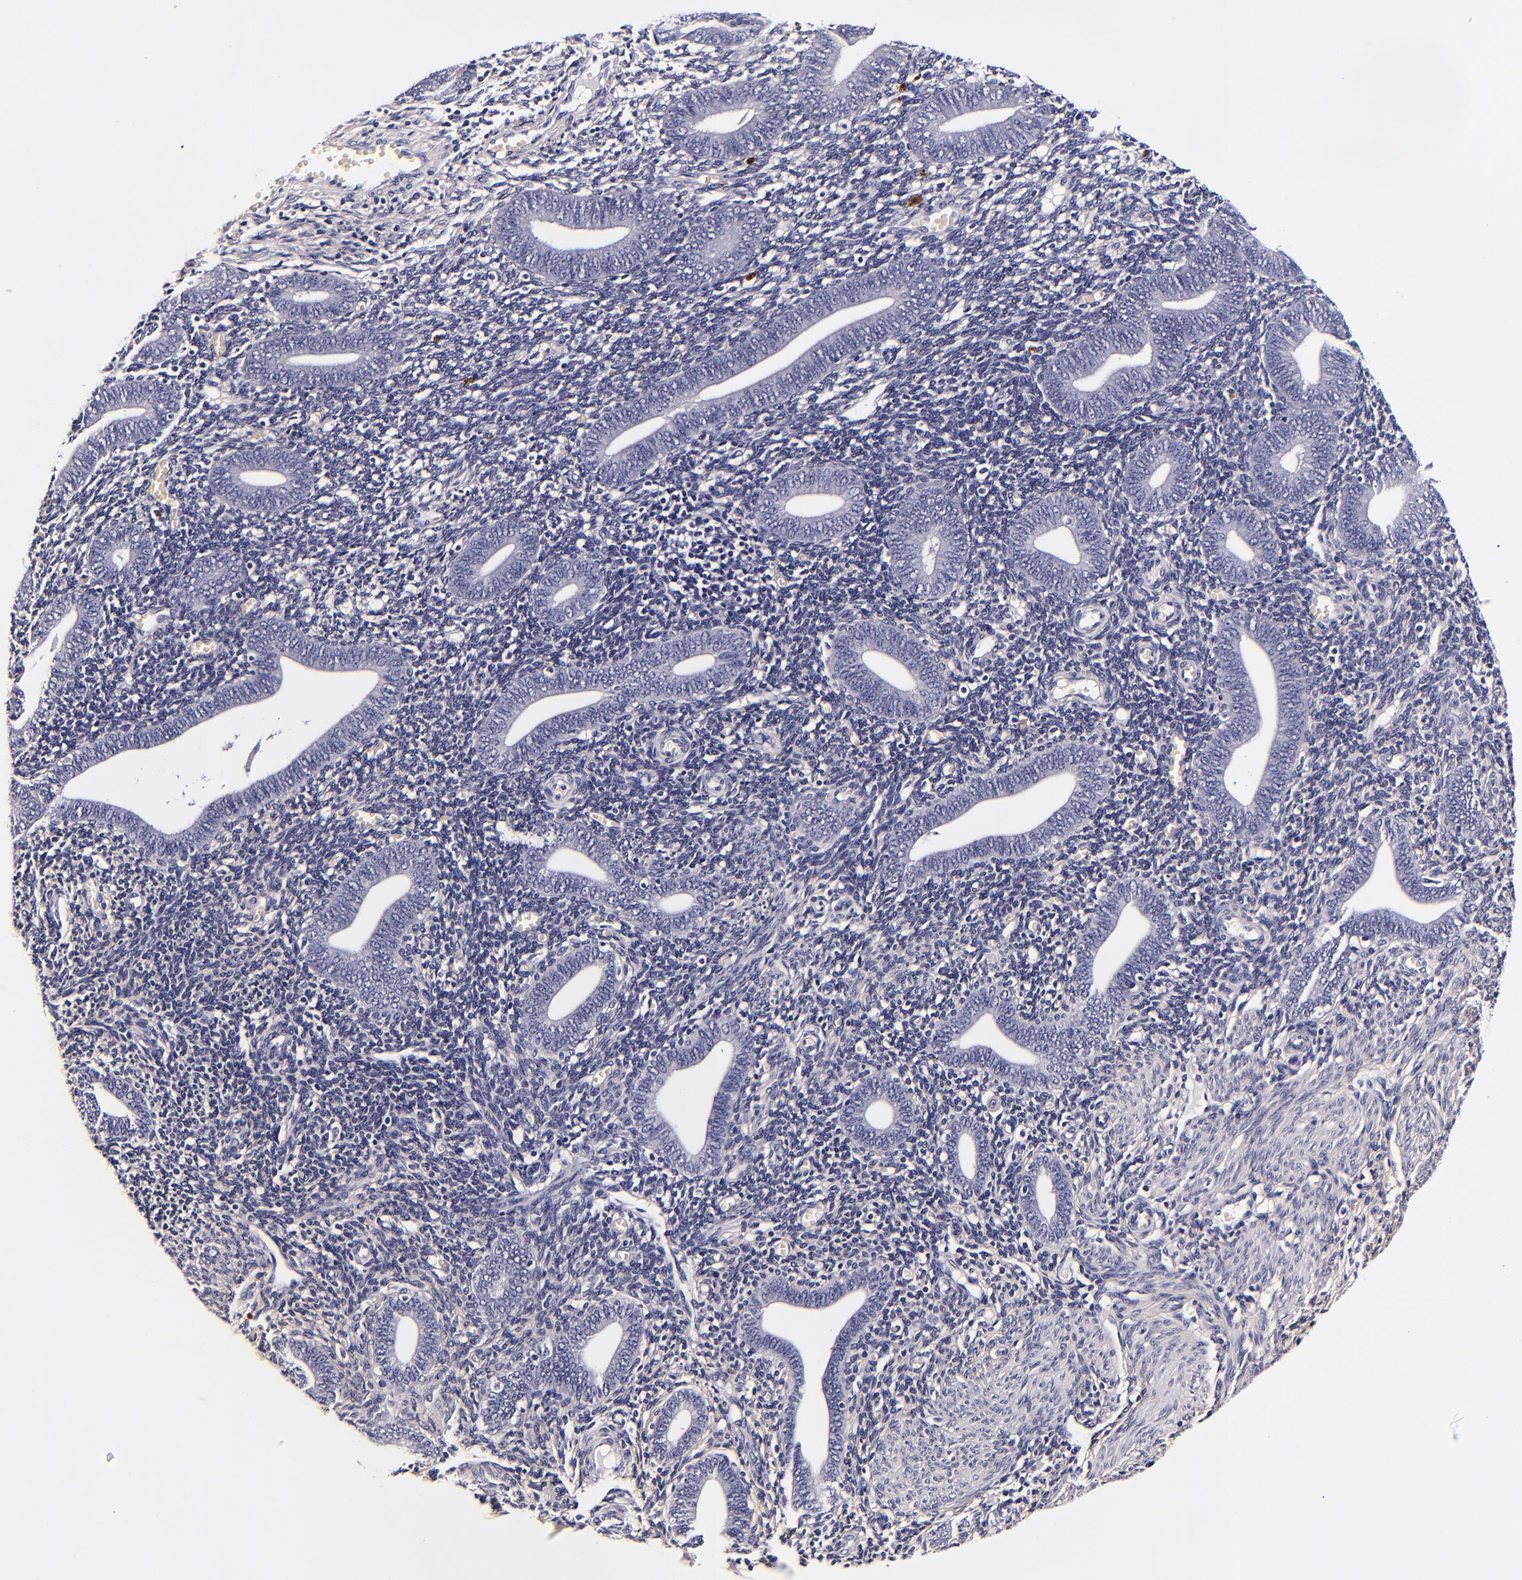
{"staining": {"intensity": "negative", "quantity": "none", "location": "none"}, "tissue": "endometrium", "cell_type": "Cells in endometrial stroma", "image_type": "normal", "snomed": [{"axis": "morphology", "description": "Normal tissue, NOS"}, {"axis": "topography", "description": "Uterus"}, {"axis": "topography", "description": "Endometrium"}], "caption": "Histopathology image shows no significant protein staining in cells in endometrial stroma of normal endometrium. (DAB immunohistochemistry, high magnification).", "gene": "FBN1", "patient": {"sex": "female", "age": 33}}